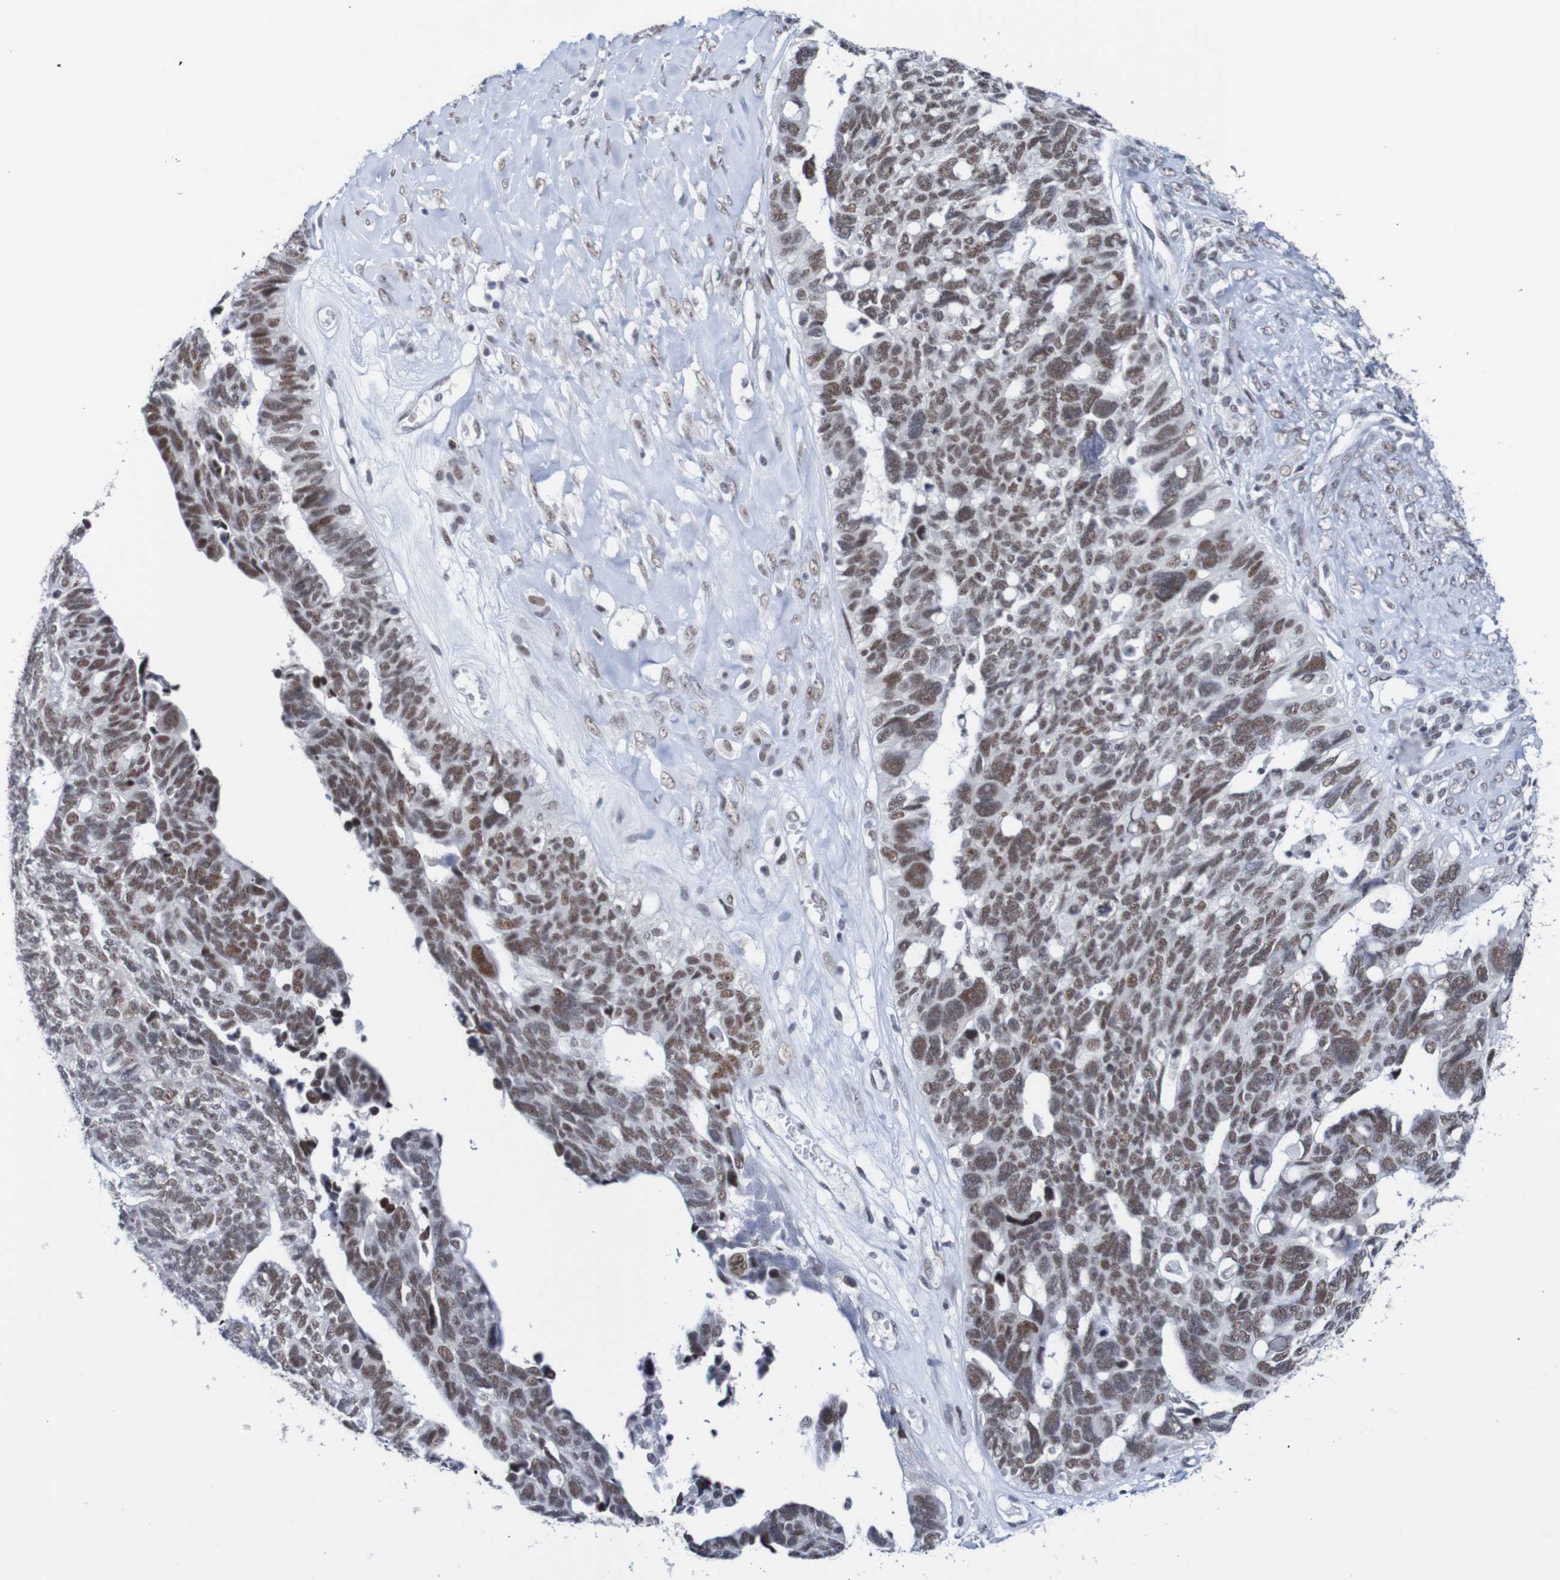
{"staining": {"intensity": "moderate", "quantity": ">75%", "location": "nuclear"}, "tissue": "ovarian cancer", "cell_type": "Tumor cells", "image_type": "cancer", "snomed": [{"axis": "morphology", "description": "Cystadenocarcinoma, serous, NOS"}, {"axis": "topography", "description": "Ovary"}], "caption": "Immunohistochemical staining of human ovarian serous cystadenocarcinoma shows moderate nuclear protein staining in approximately >75% of tumor cells.", "gene": "CDC5L", "patient": {"sex": "female", "age": 79}}